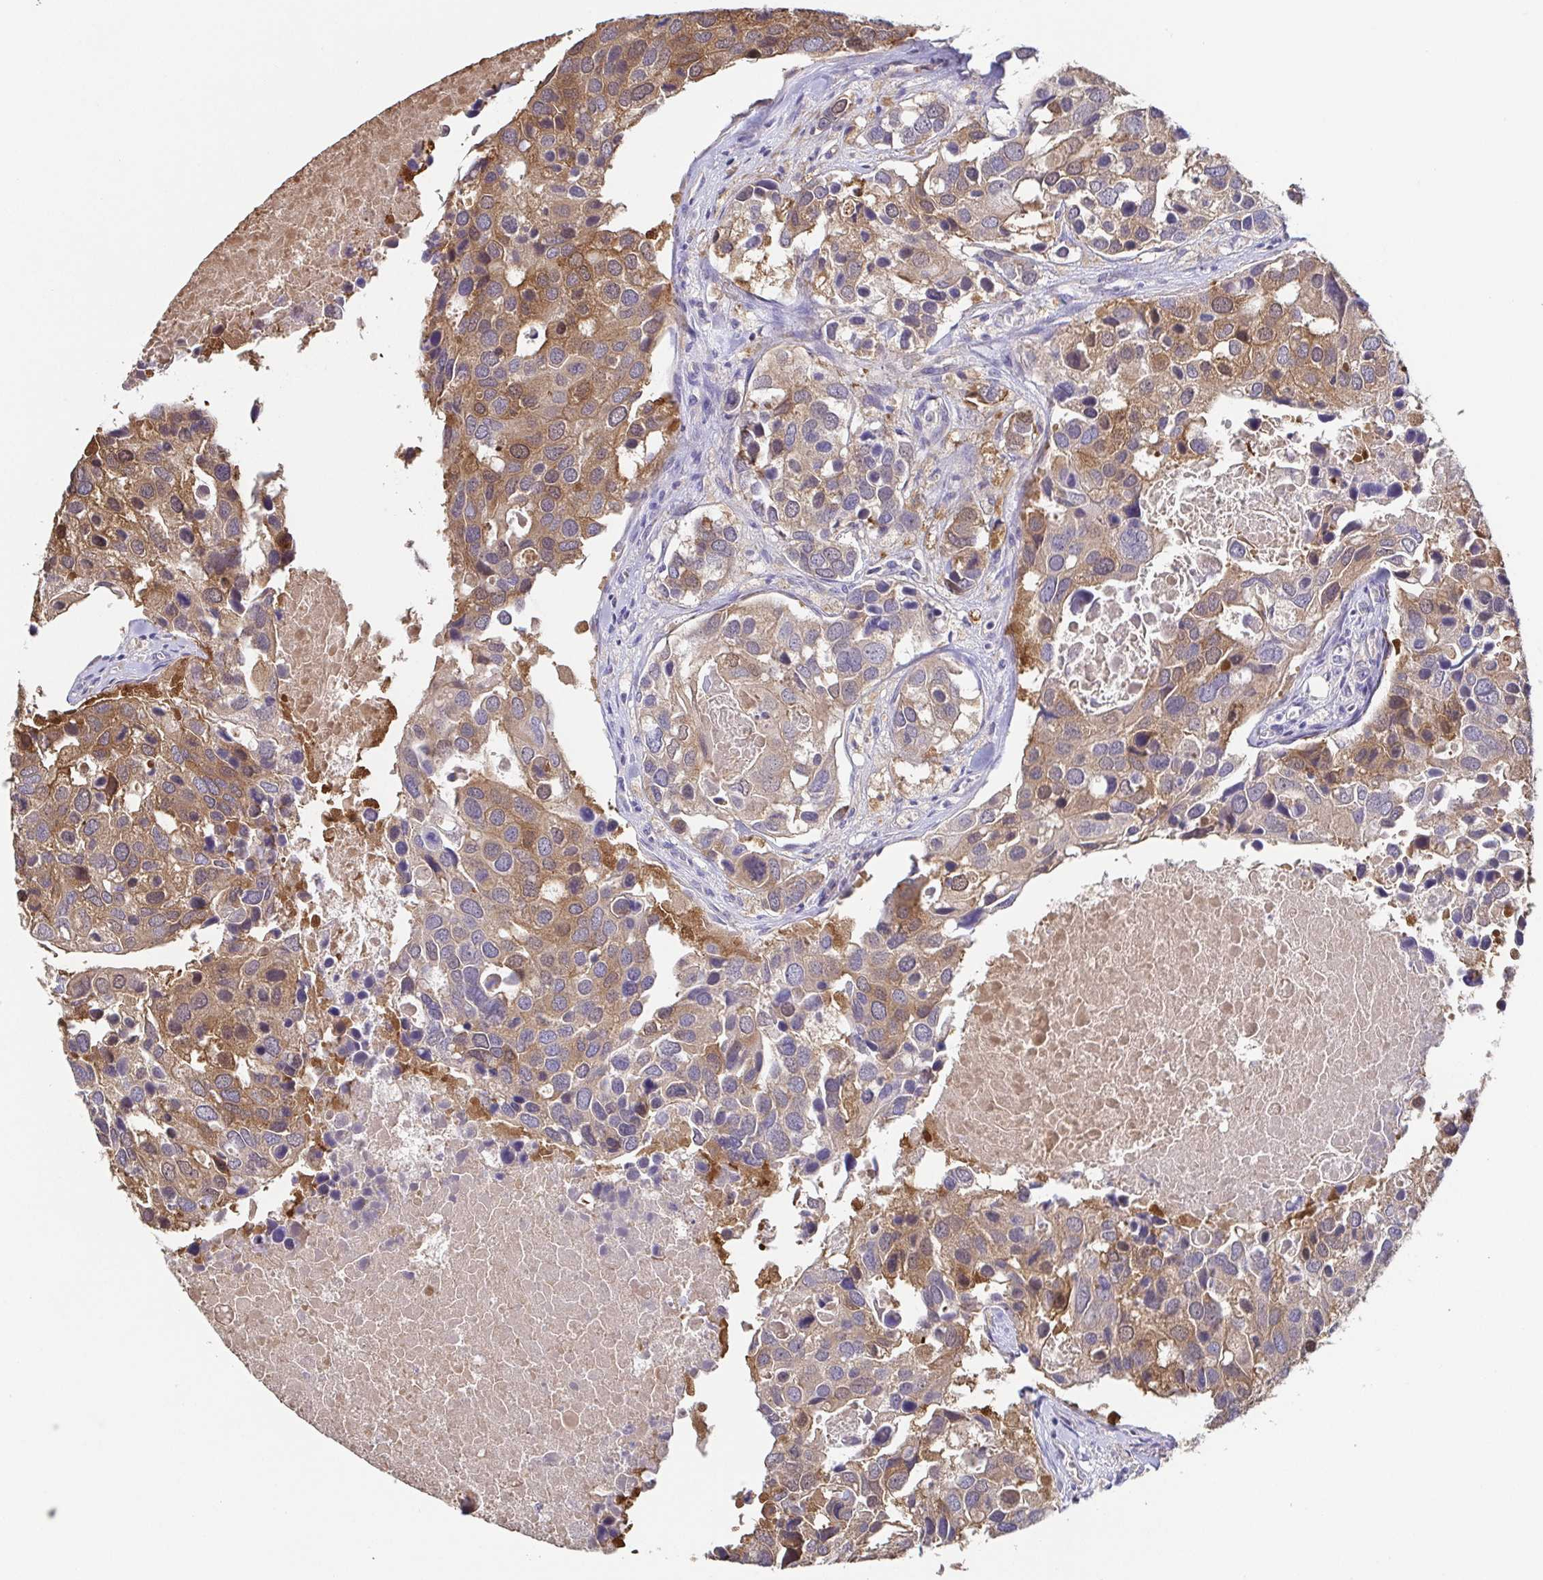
{"staining": {"intensity": "moderate", "quantity": ">75%", "location": "cytoplasmic/membranous"}, "tissue": "breast cancer", "cell_type": "Tumor cells", "image_type": "cancer", "snomed": [{"axis": "morphology", "description": "Duct carcinoma"}, {"axis": "topography", "description": "Breast"}], "caption": "Breast cancer (invasive ductal carcinoma) stained with DAB immunohistochemistry demonstrates medium levels of moderate cytoplasmic/membranous staining in about >75% of tumor cells. The protein is stained brown, and the nuclei are stained in blue (DAB IHC with brightfield microscopy, high magnification).", "gene": "EIF3D", "patient": {"sex": "female", "age": 83}}